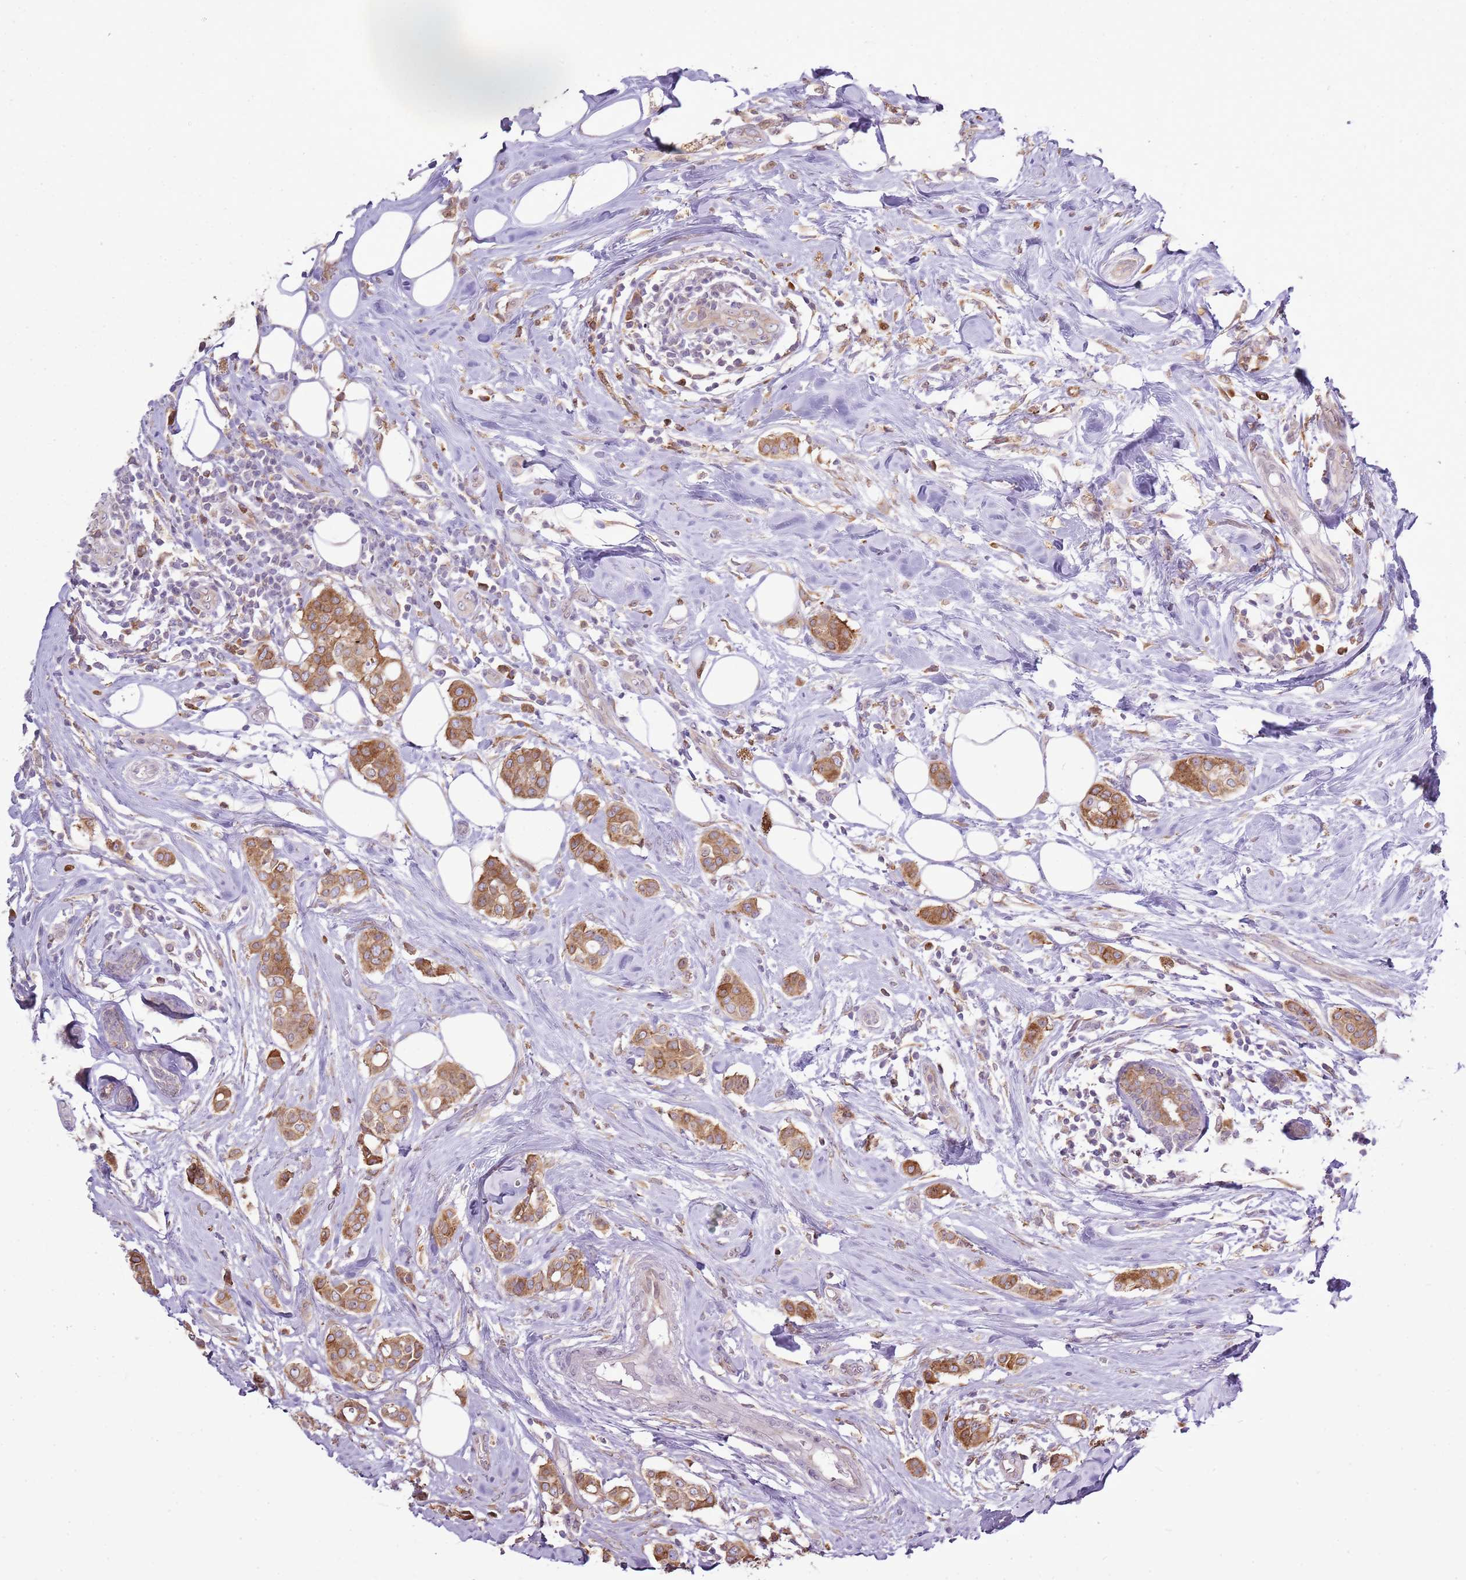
{"staining": {"intensity": "moderate", "quantity": ">75%", "location": "cytoplasmic/membranous"}, "tissue": "breast cancer", "cell_type": "Tumor cells", "image_type": "cancer", "snomed": [{"axis": "morphology", "description": "Lobular carcinoma"}, {"axis": "topography", "description": "Breast"}], "caption": "High-power microscopy captured an IHC micrograph of breast cancer (lobular carcinoma), revealing moderate cytoplasmic/membranous staining in about >75% of tumor cells.", "gene": "TMED10", "patient": {"sex": "female", "age": 51}}